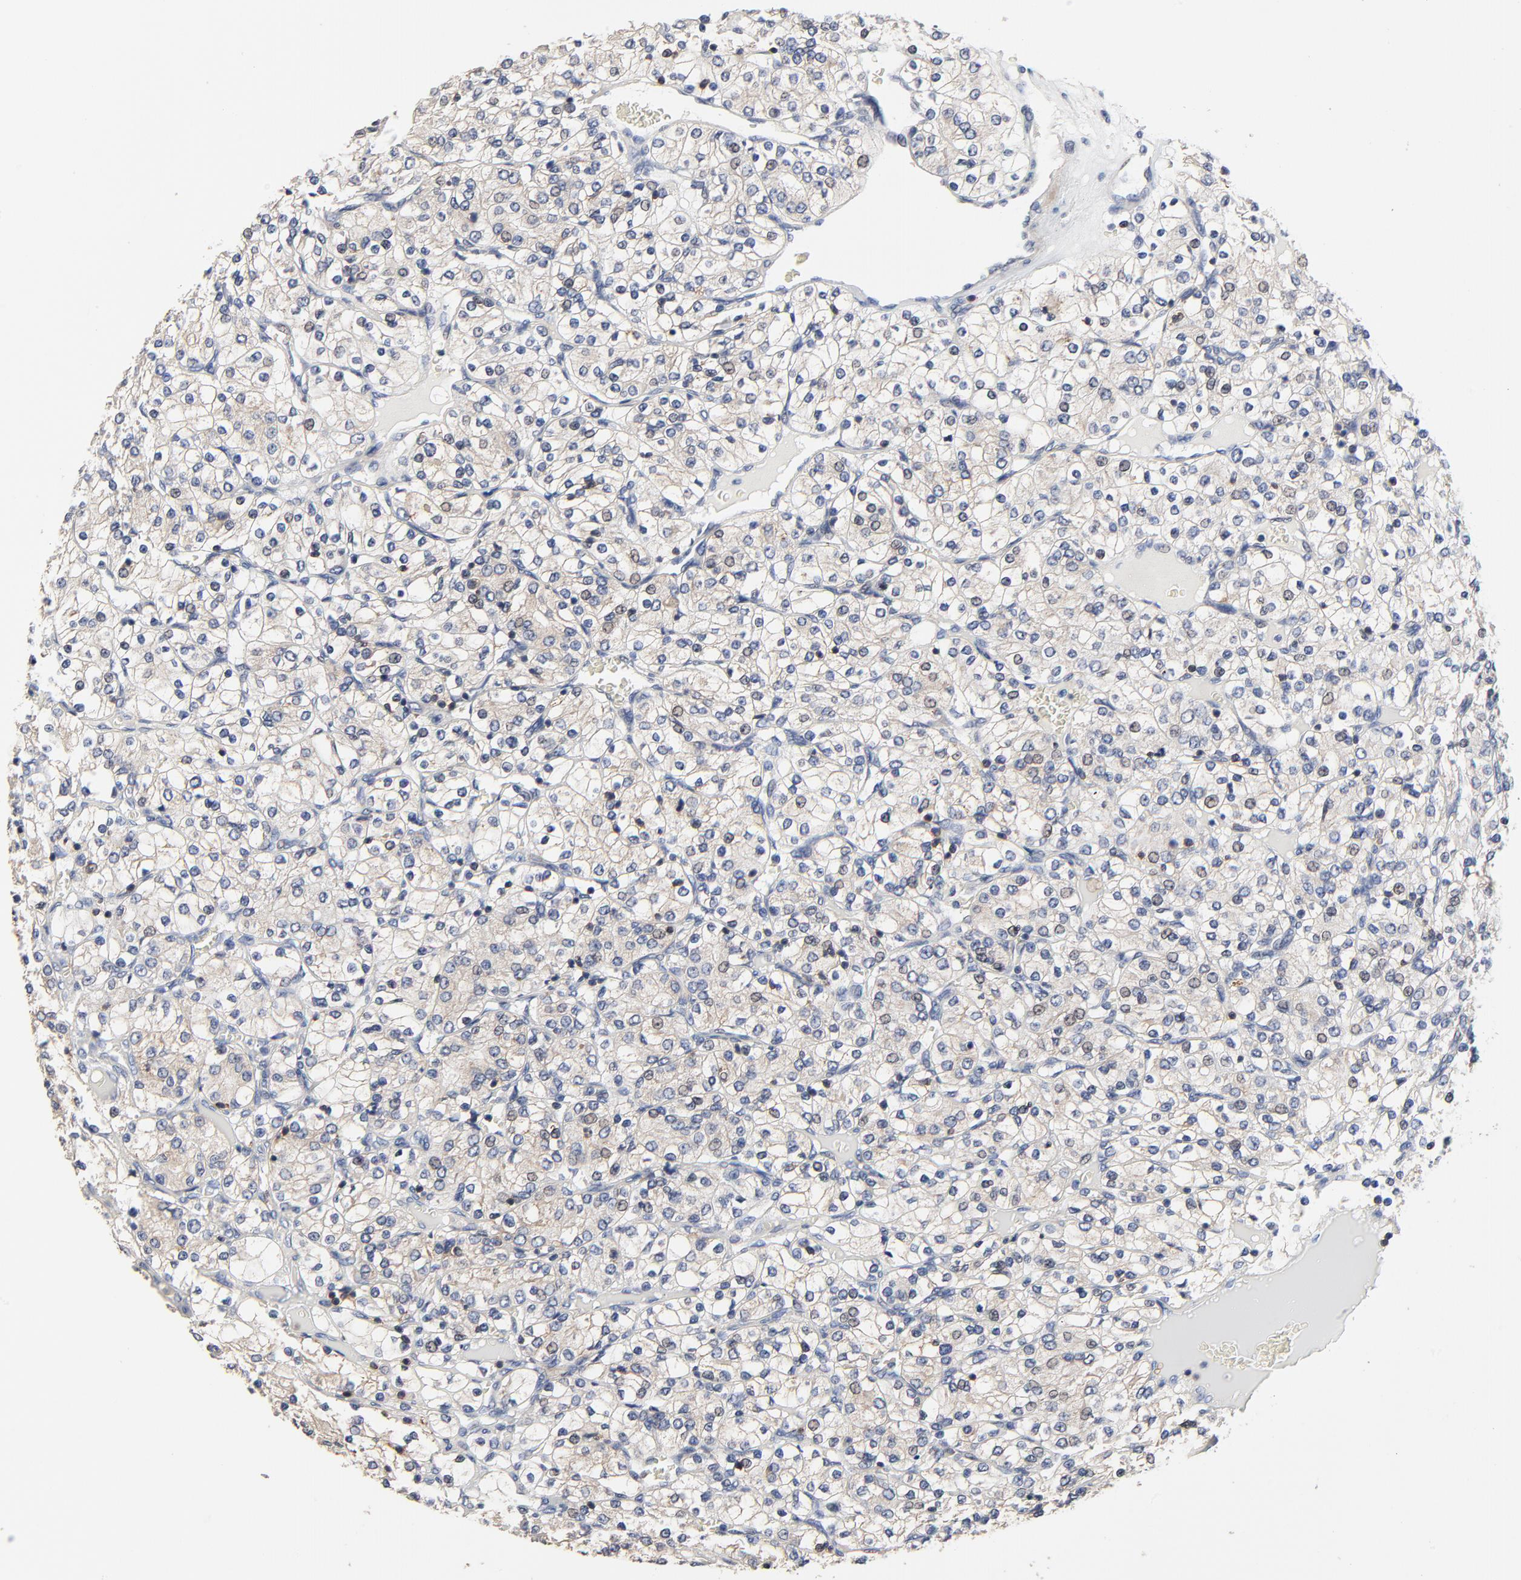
{"staining": {"intensity": "negative", "quantity": "none", "location": "none"}, "tissue": "renal cancer", "cell_type": "Tumor cells", "image_type": "cancer", "snomed": [{"axis": "morphology", "description": "Adenocarcinoma, NOS"}, {"axis": "topography", "description": "Kidney"}], "caption": "This is an immunohistochemistry photomicrograph of renal adenocarcinoma. There is no expression in tumor cells.", "gene": "SKAP1", "patient": {"sex": "female", "age": 62}}